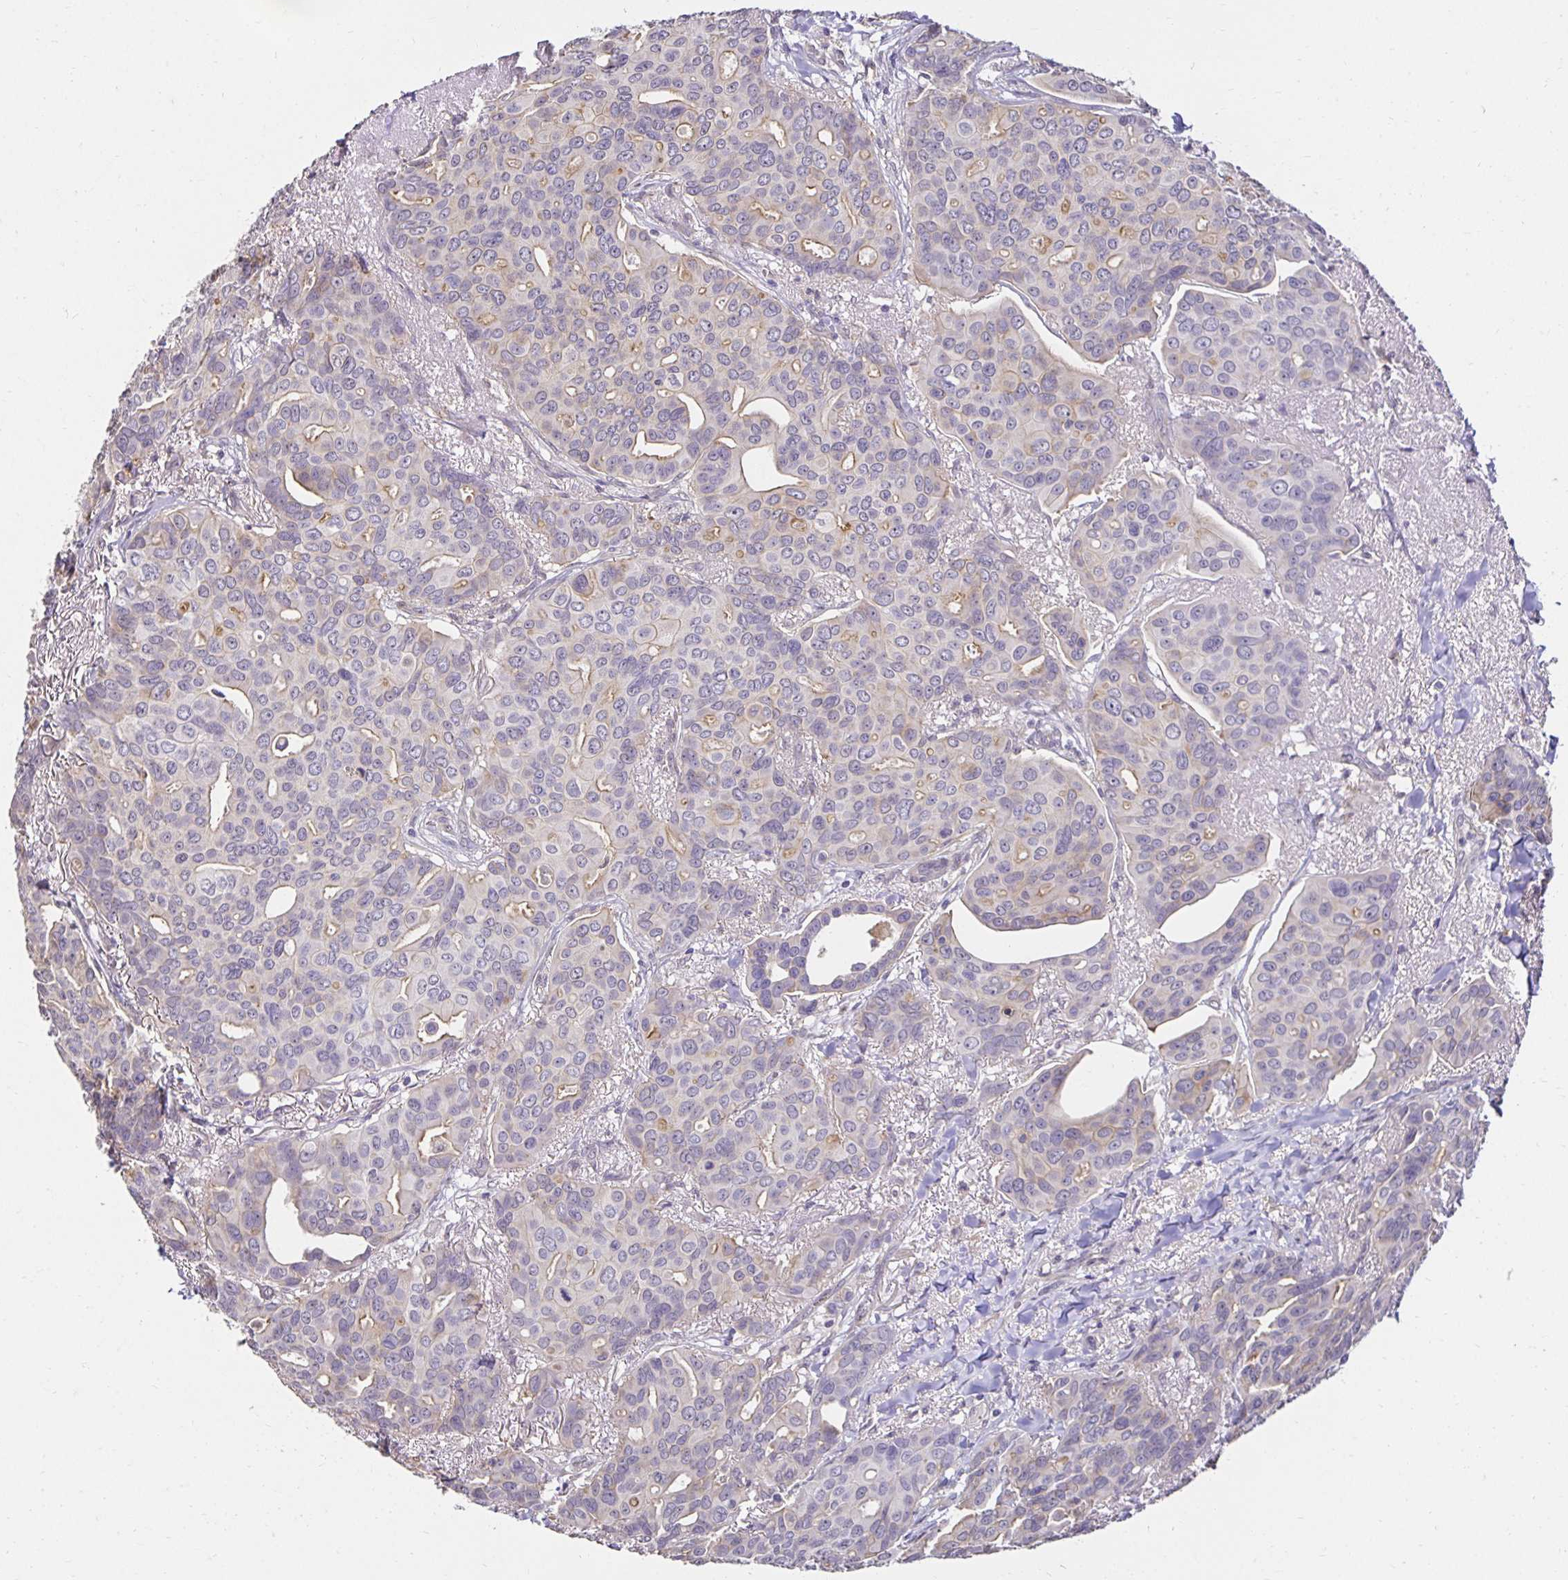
{"staining": {"intensity": "weak", "quantity": "<25%", "location": "cytoplasmic/membranous"}, "tissue": "breast cancer", "cell_type": "Tumor cells", "image_type": "cancer", "snomed": [{"axis": "morphology", "description": "Duct carcinoma"}, {"axis": "topography", "description": "Breast"}], "caption": "Tumor cells are negative for protein expression in human intraductal carcinoma (breast).", "gene": "PNPLA3", "patient": {"sex": "female", "age": 54}}